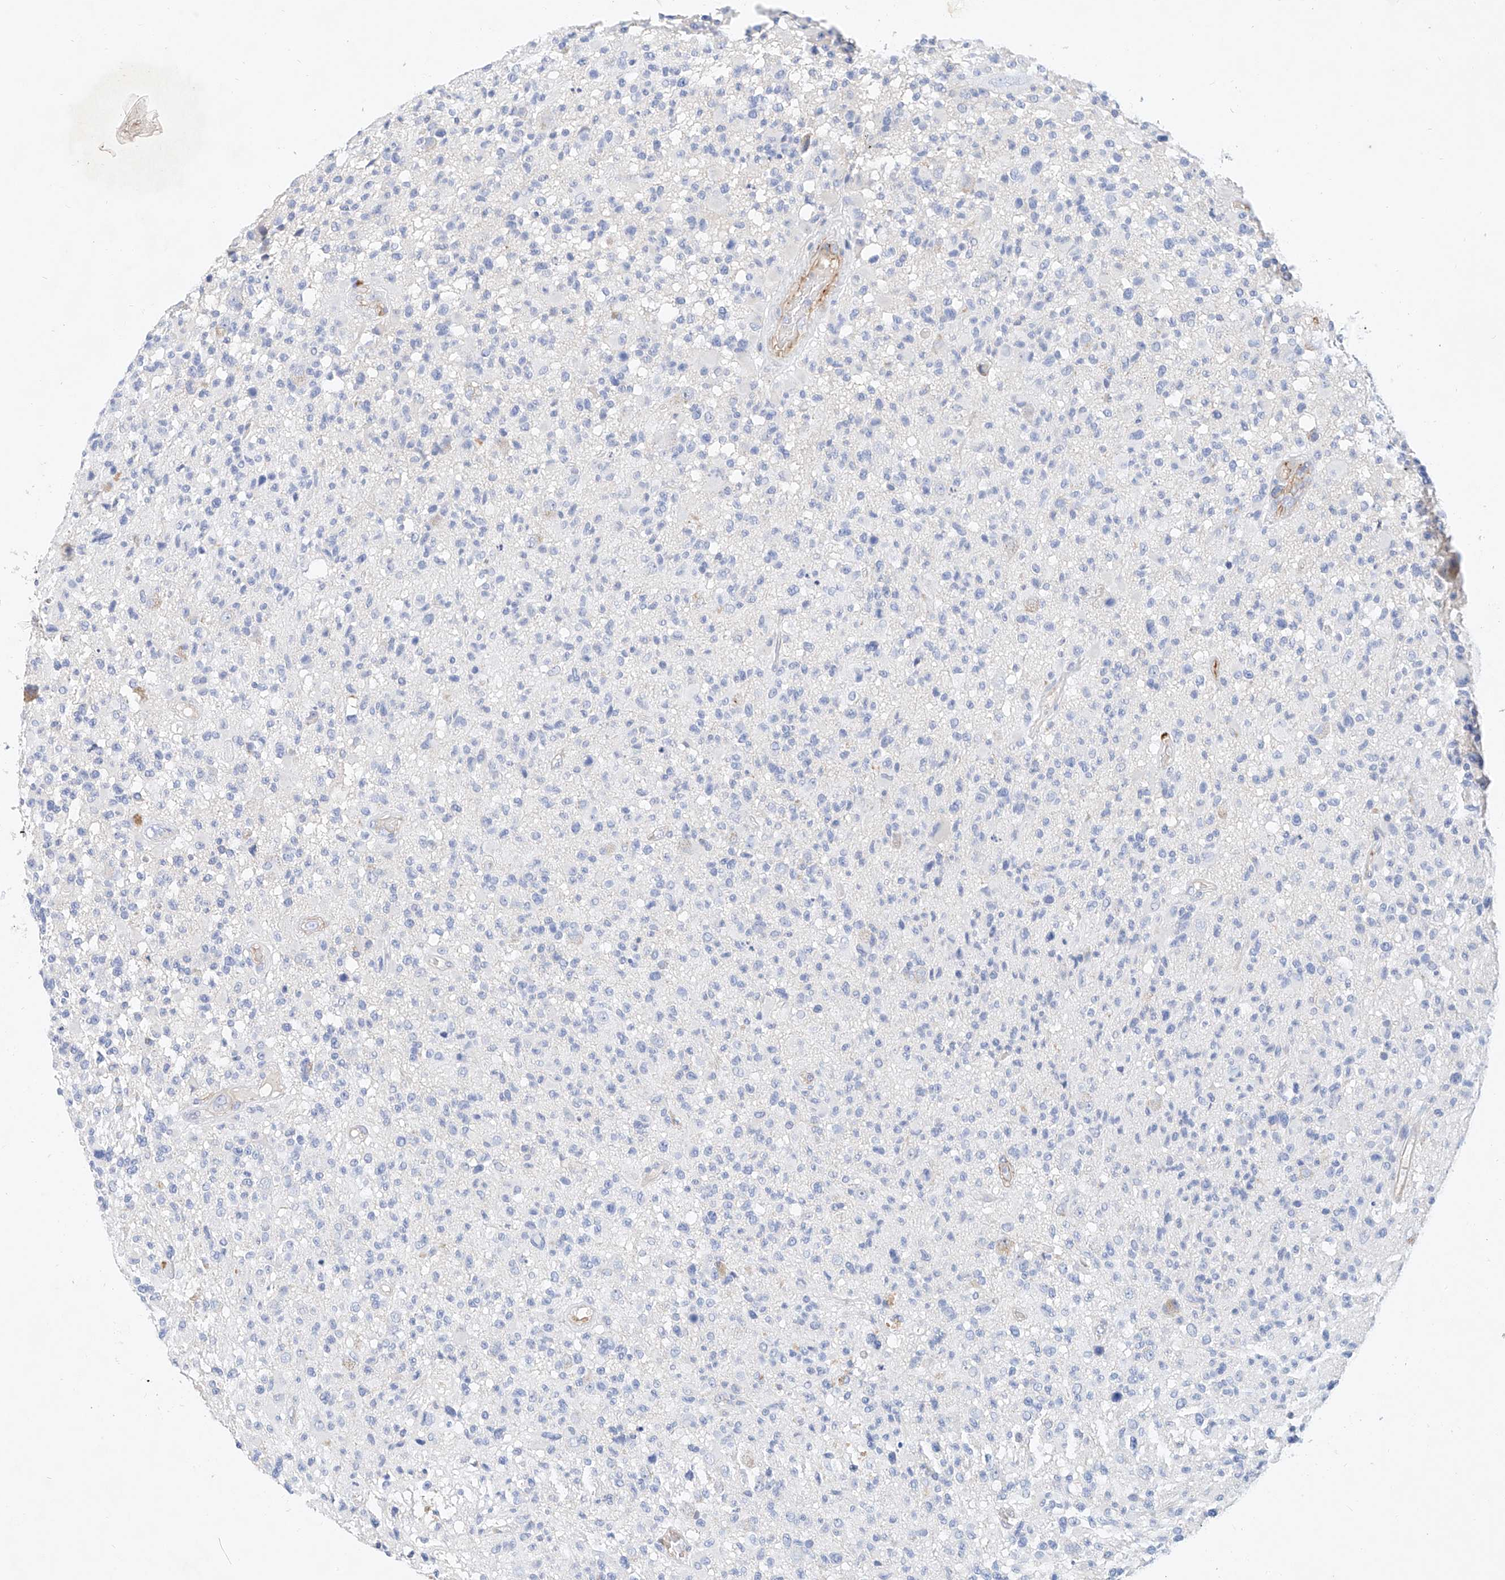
{"staining": {"intensity": "negative", "quantity": "none", "location": "none"}, "tissue": "glioma", "cell_type": "Tumor cells", "image_type": "cancer", "snomed": [{"axis": "morphology", "description": "Glioma, malignant, High grade"}, {"axis": "morphology", "description": "Glioblastoma, NOS"}, {"axis": "topography", "description": "Brain"}], "caption": "Tumor cells are negative for brown protein staining in glioma.", "gene": "SBSPON", "patient": {"sex": "male", "age": 60}}